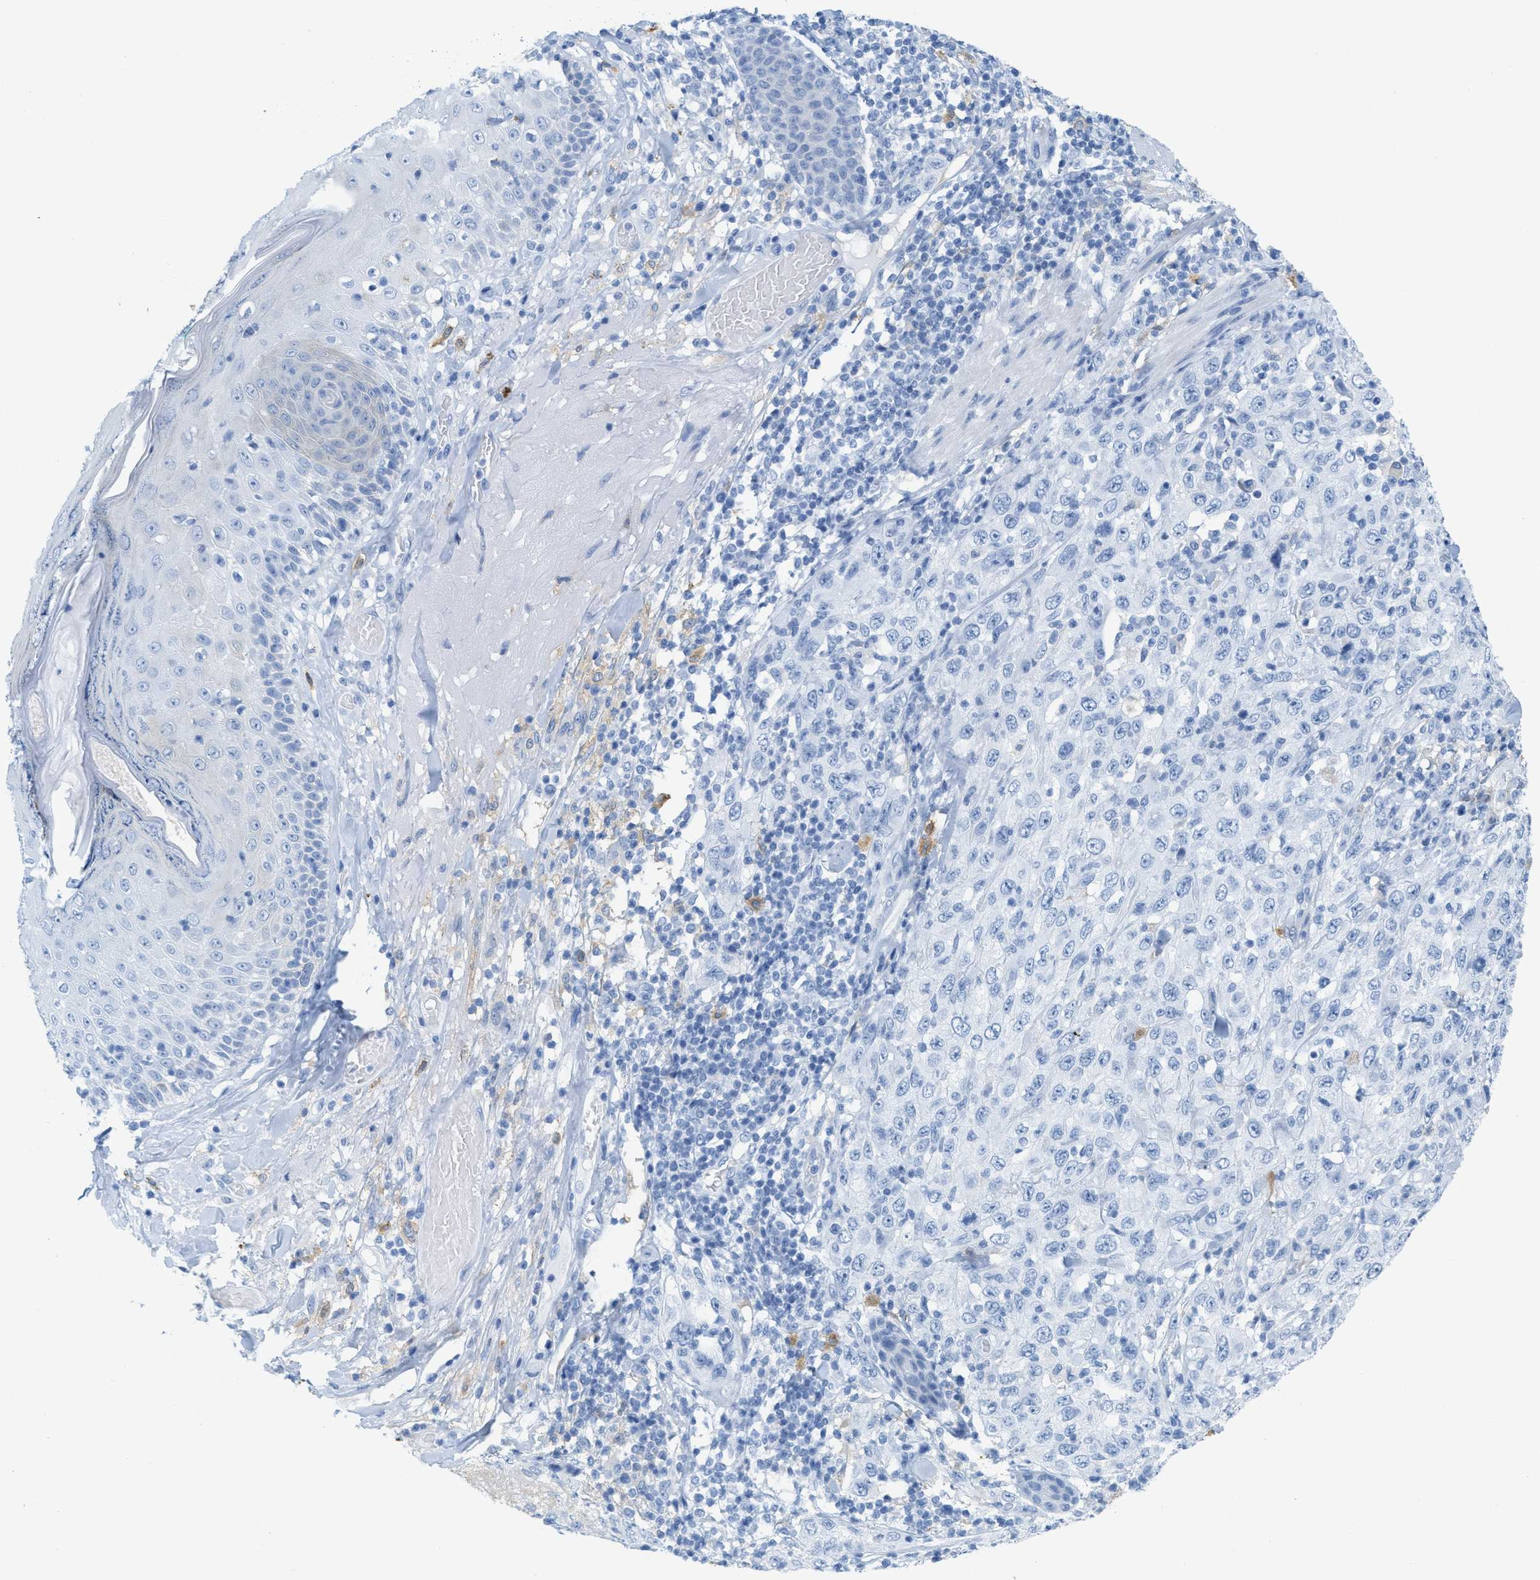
{"staining": {"intensity": "negative", "quantity": "none", "location": "none"}, "tissue": "skin cancer", "cell_type": "Tumor cells", "image_type": "cancer", "snomed": [{"axis": "morphology", "description": "Squamous cell carcinoma, NOS"}, {"axis": "topography", "description": "Skin"}], "caption": "DAB immunohistochemical staining of human skin cancer reveals no significant positivity in tumor cells. (IHC, brightfield microscopy, high magnification).", "gene": "ASGR1", "patient": {"sex": "female", "age": 88}}